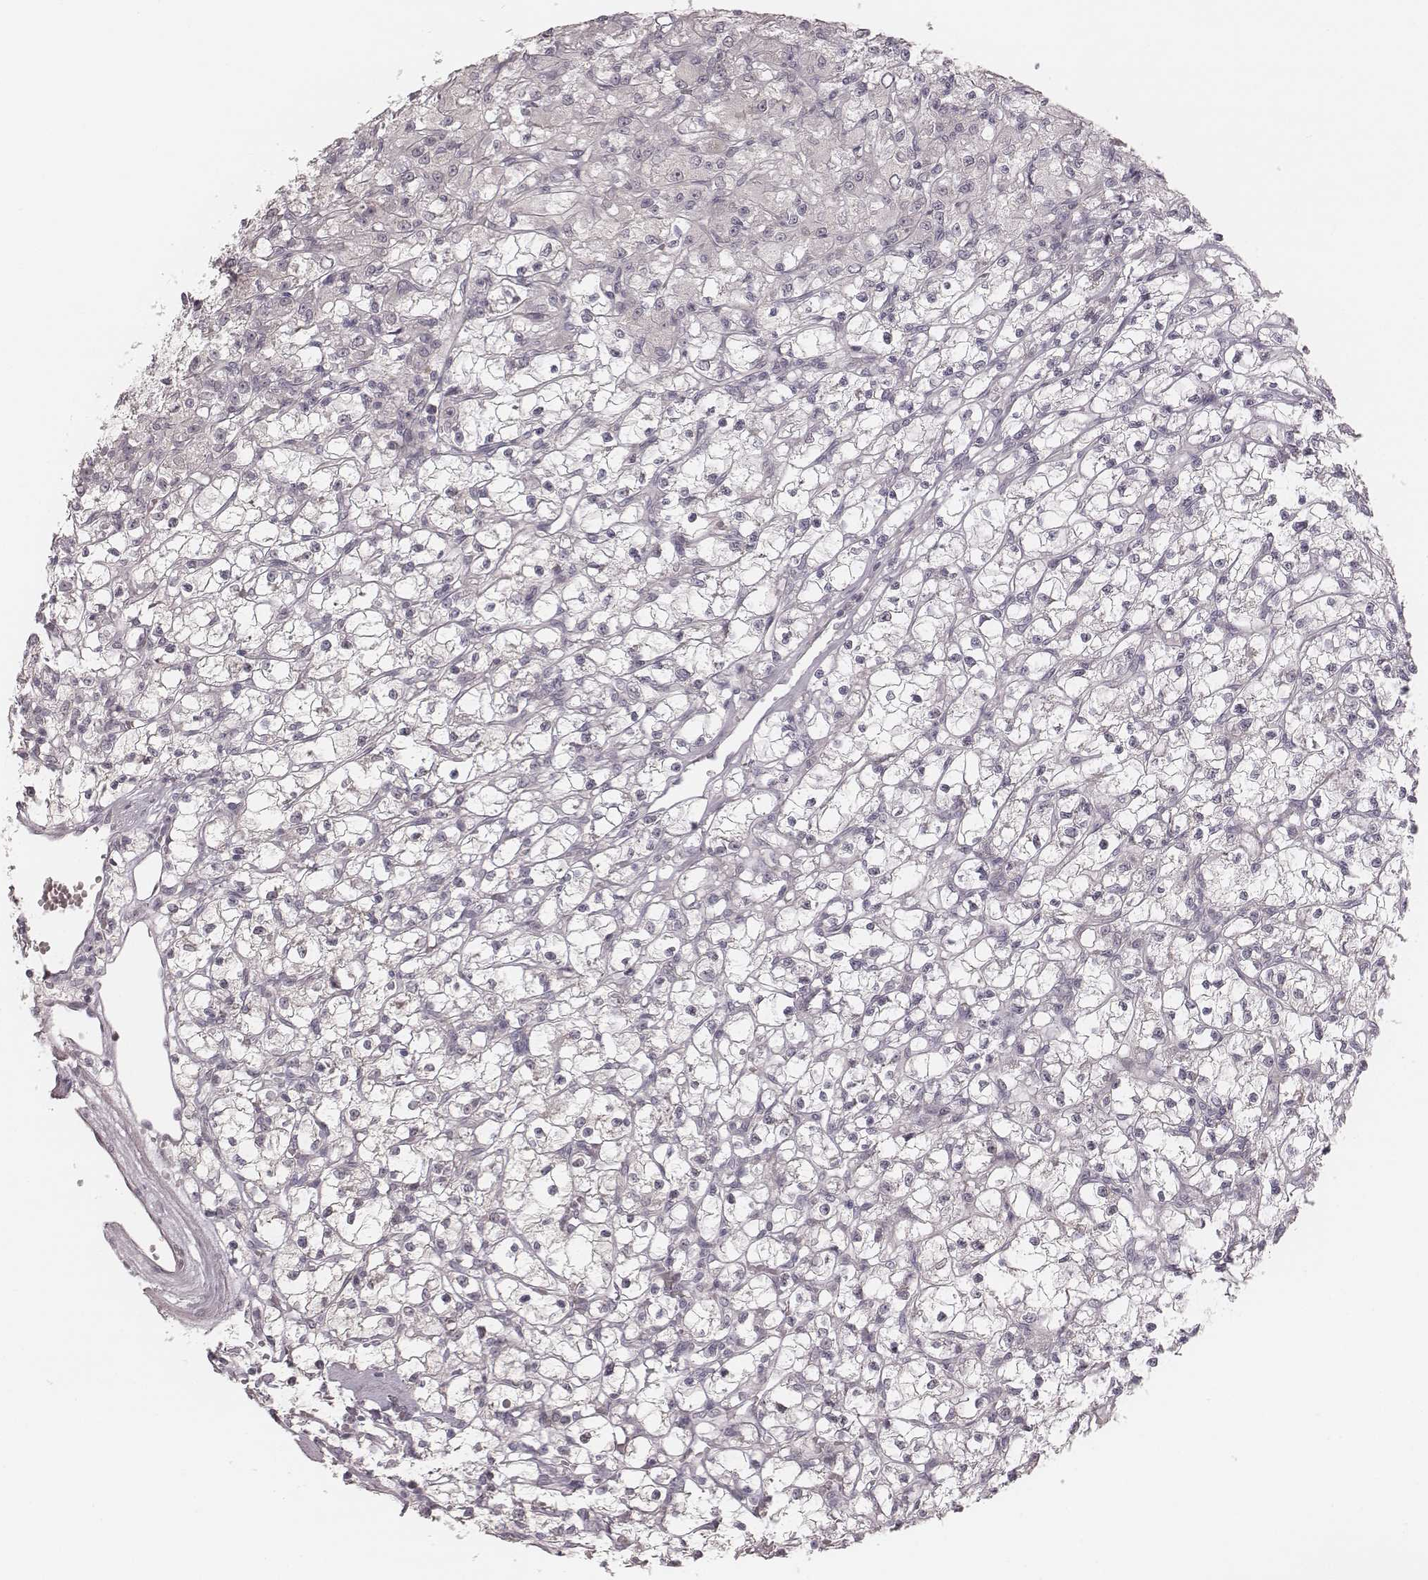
{"staining": {"intensity": "negative", "quantity": "none", "location": "none"}, "tissue": "renal cancer", "cell_type": "Tumor cells", "image_type": "cancer", "snomed": [{"axis": "morphology", "description": "Adenocarcinoma, NOS"}, {"axis": "topography", "description": "Kidney"}], "caption": "High power microscopy histopathology image of an immunohistochemistry histopathology image of renal cancer (adenocarcinoma), revealing no significant positivity in tumor cells.", "gene": "ACACB", "patient": {"sex": "female", "age": 59}}